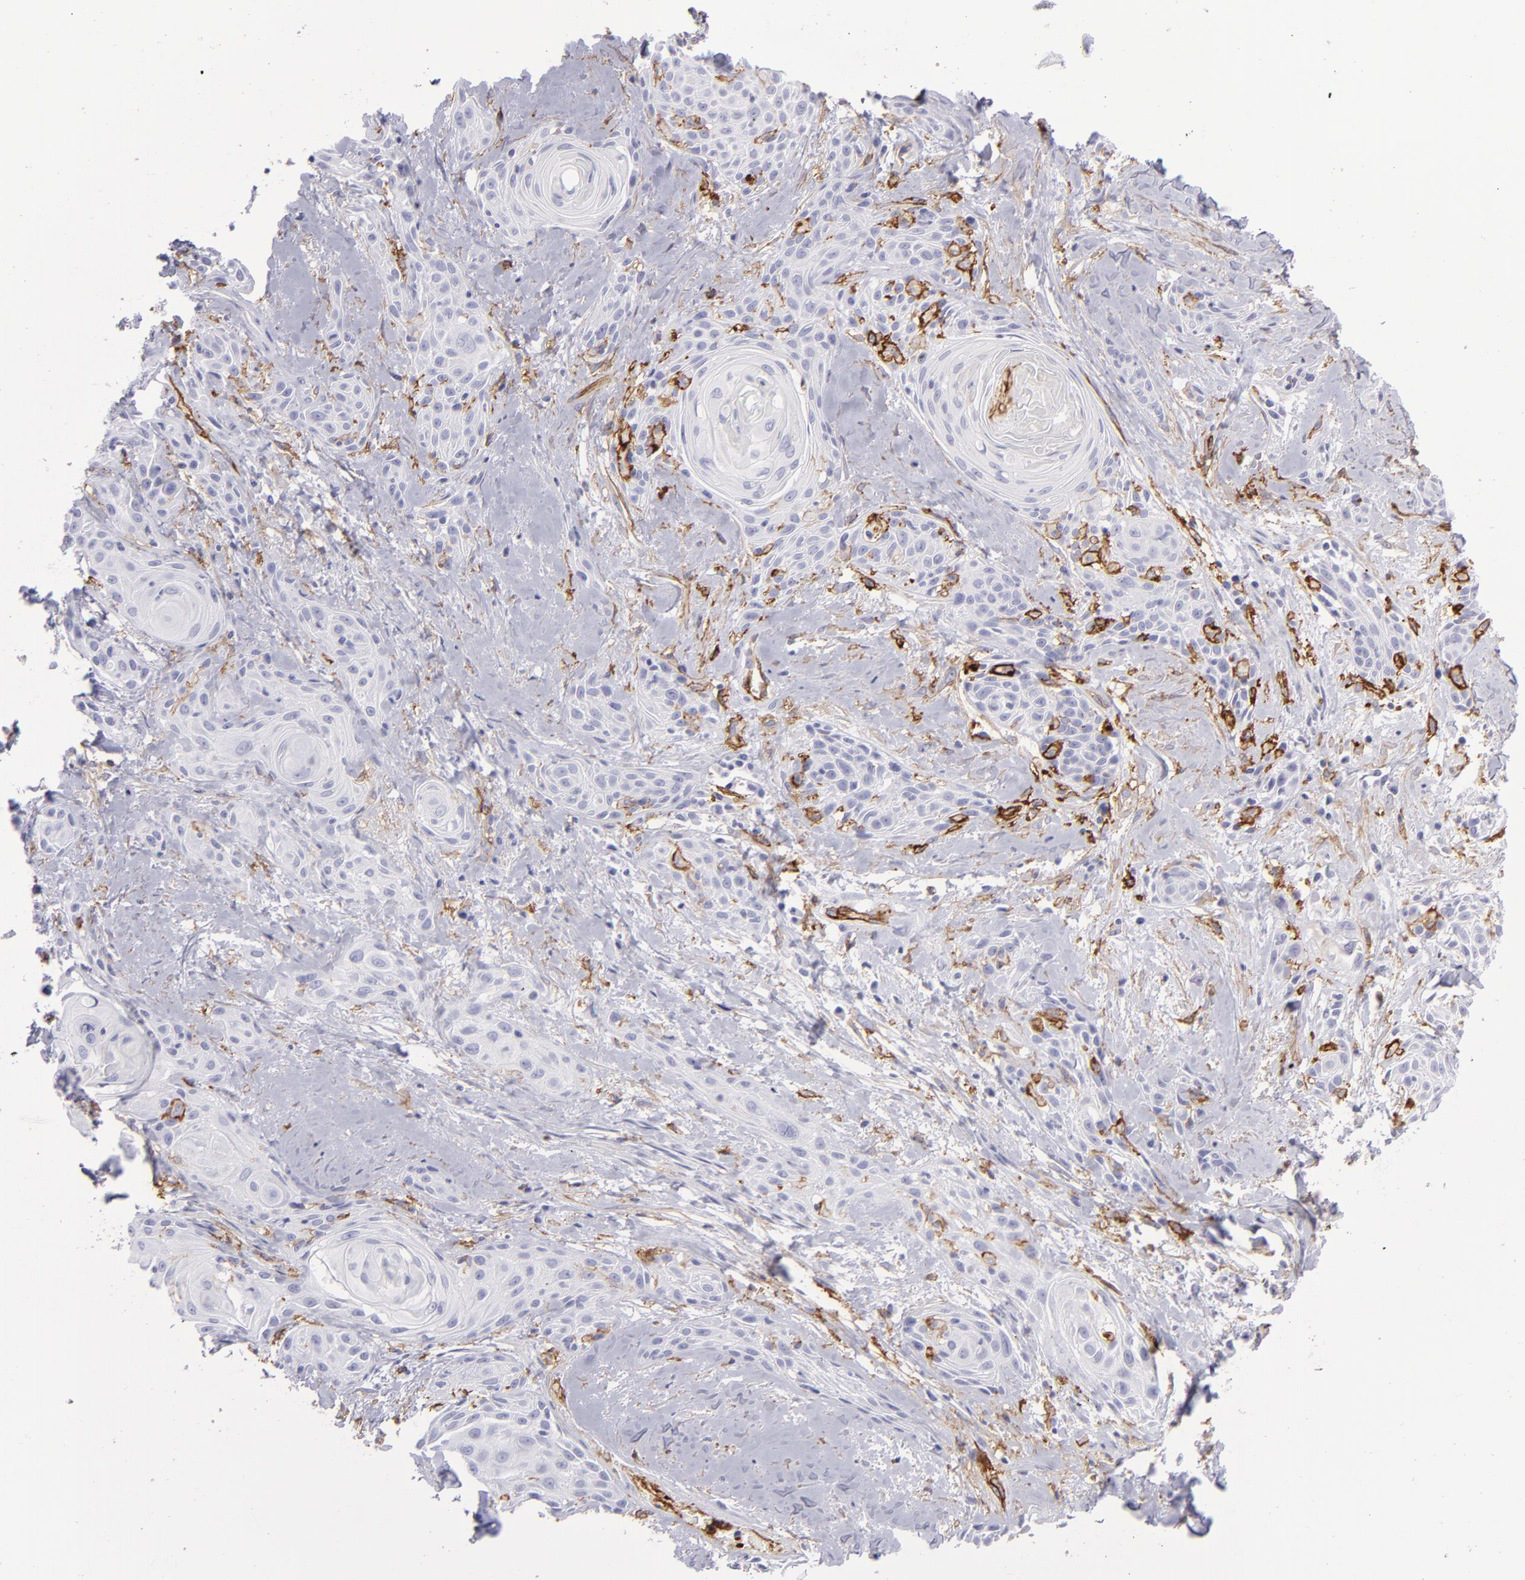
{"staining": {"intensity": "negative", "quantity": "none", "location": "none"}, "tissue": "skin cancer", "cell_type": "Tumor cells", "image_type": "cancer", "snomed": [{"axis": "morphology", "description": "Squamous cell carcinoma, NOS"}, {"axis": "topography", "description": "Skin"}, {"axis": "topography", "description": "Anal"}], "caption": "Tumor cells show no significant protein staining in skin cancer. The staining was performed using DAB to visualize the protein expression in brown, while the nuclei were stained in blue with hematoxylin (Magnification: 20x).", "gene": "ACE", "patient": {"sex": "male", "age": 64}}